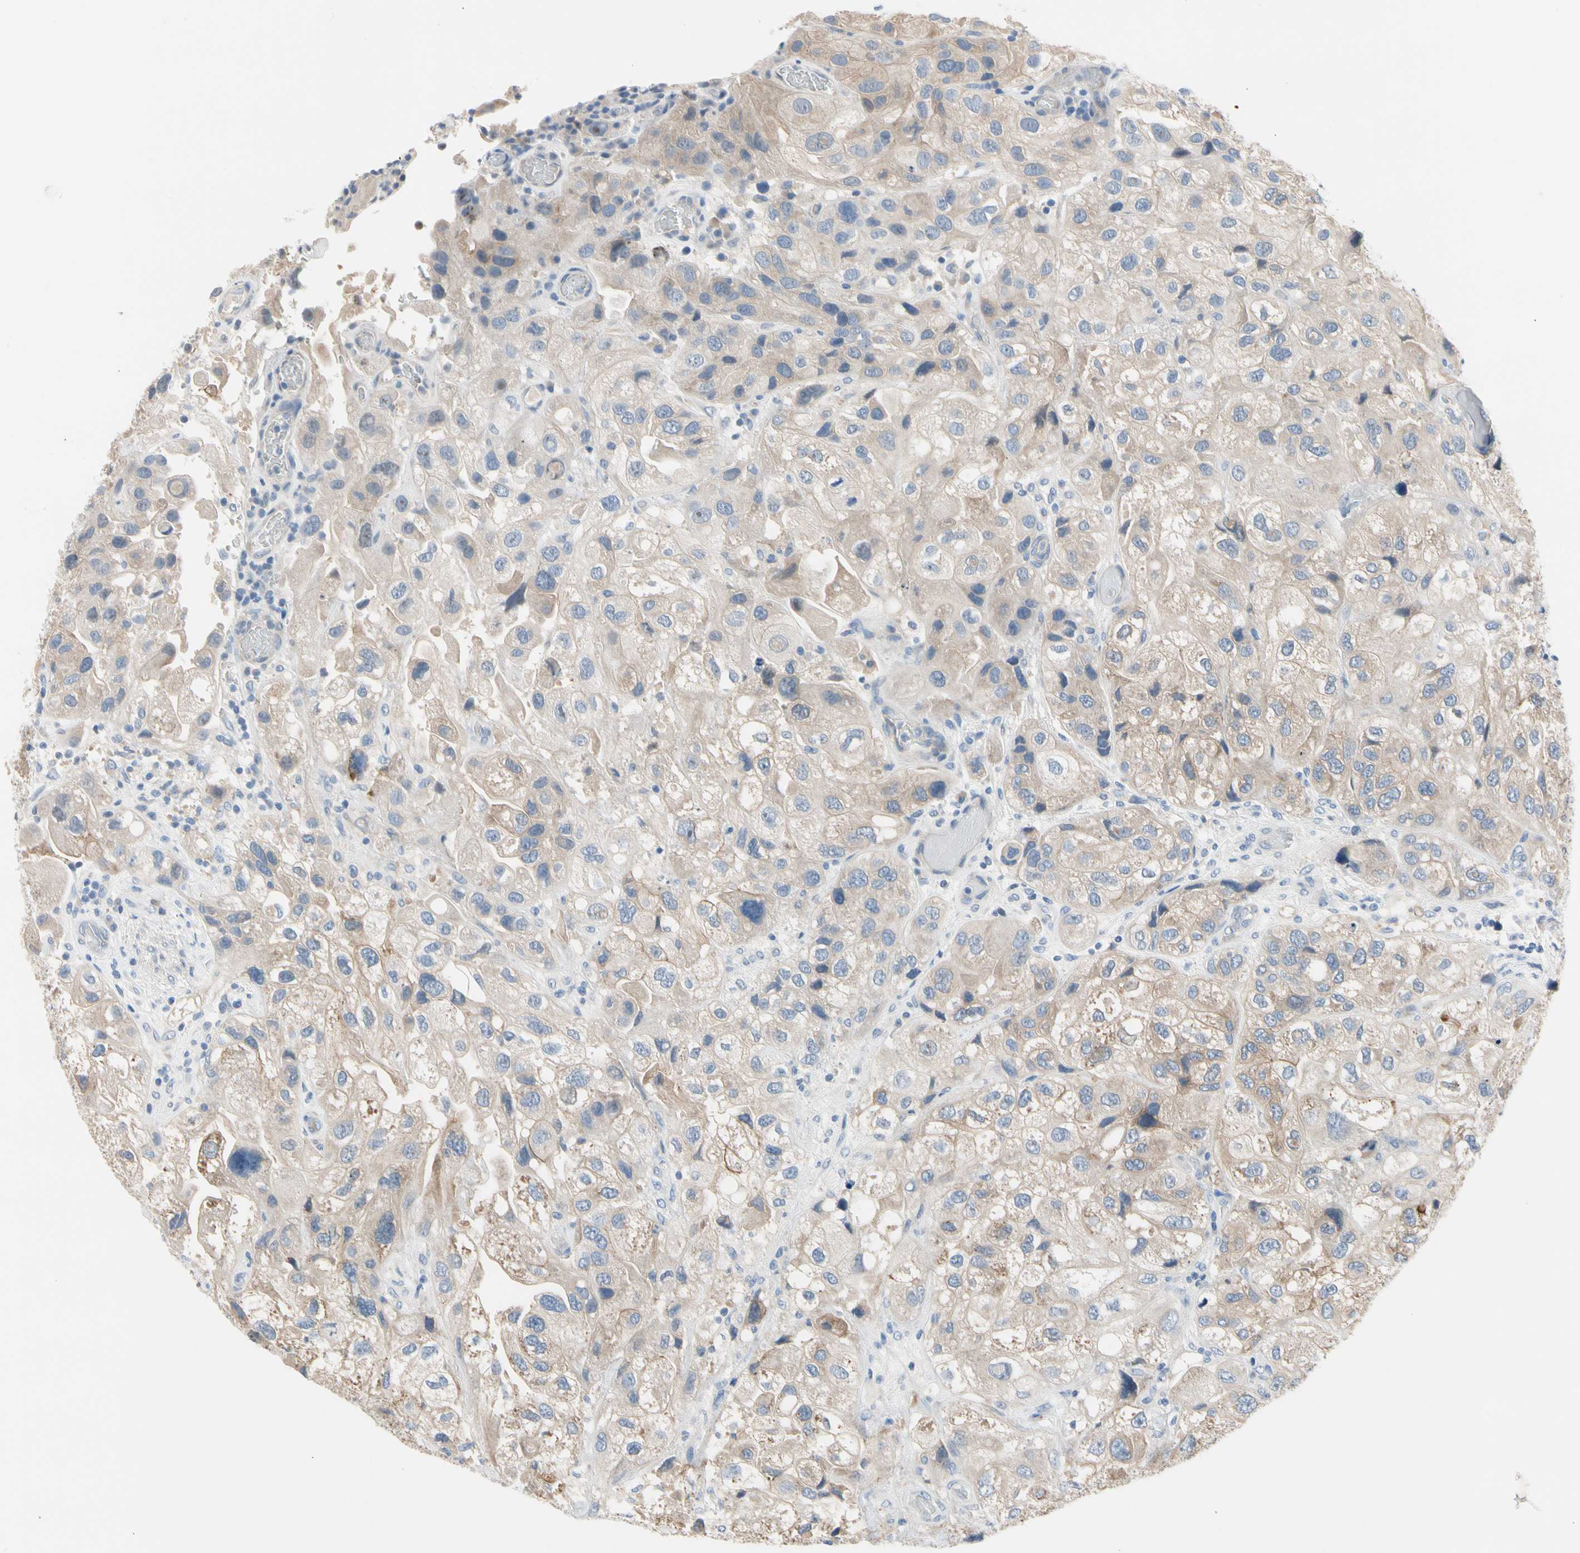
{"staining": {"intensity": "weak", "quantity": ">75%", "location": "cytoplasmic/membranous"}, "tissue": "urothelial cancer", "cell_type": "Tumor cells", "image_type": "cancer", "snomed": [{"axis": "morphology", "description": "Urothelial carcinoma, High grade"}, {"axis": "topography", "description": "Urinary bladder"}], "caption": "DAB immunohistochemical staining of high-grade urothelial carcinoma exhibits weak cytoplasmic/membranous protein staining in about >75% of tumor cells. (Stains: DAB in brown, nuclei in blue, Microscopy: brightfield microscopy at high magnification).", "gene": "MARK1", "patient": {"sex": "female", "age": 64}}